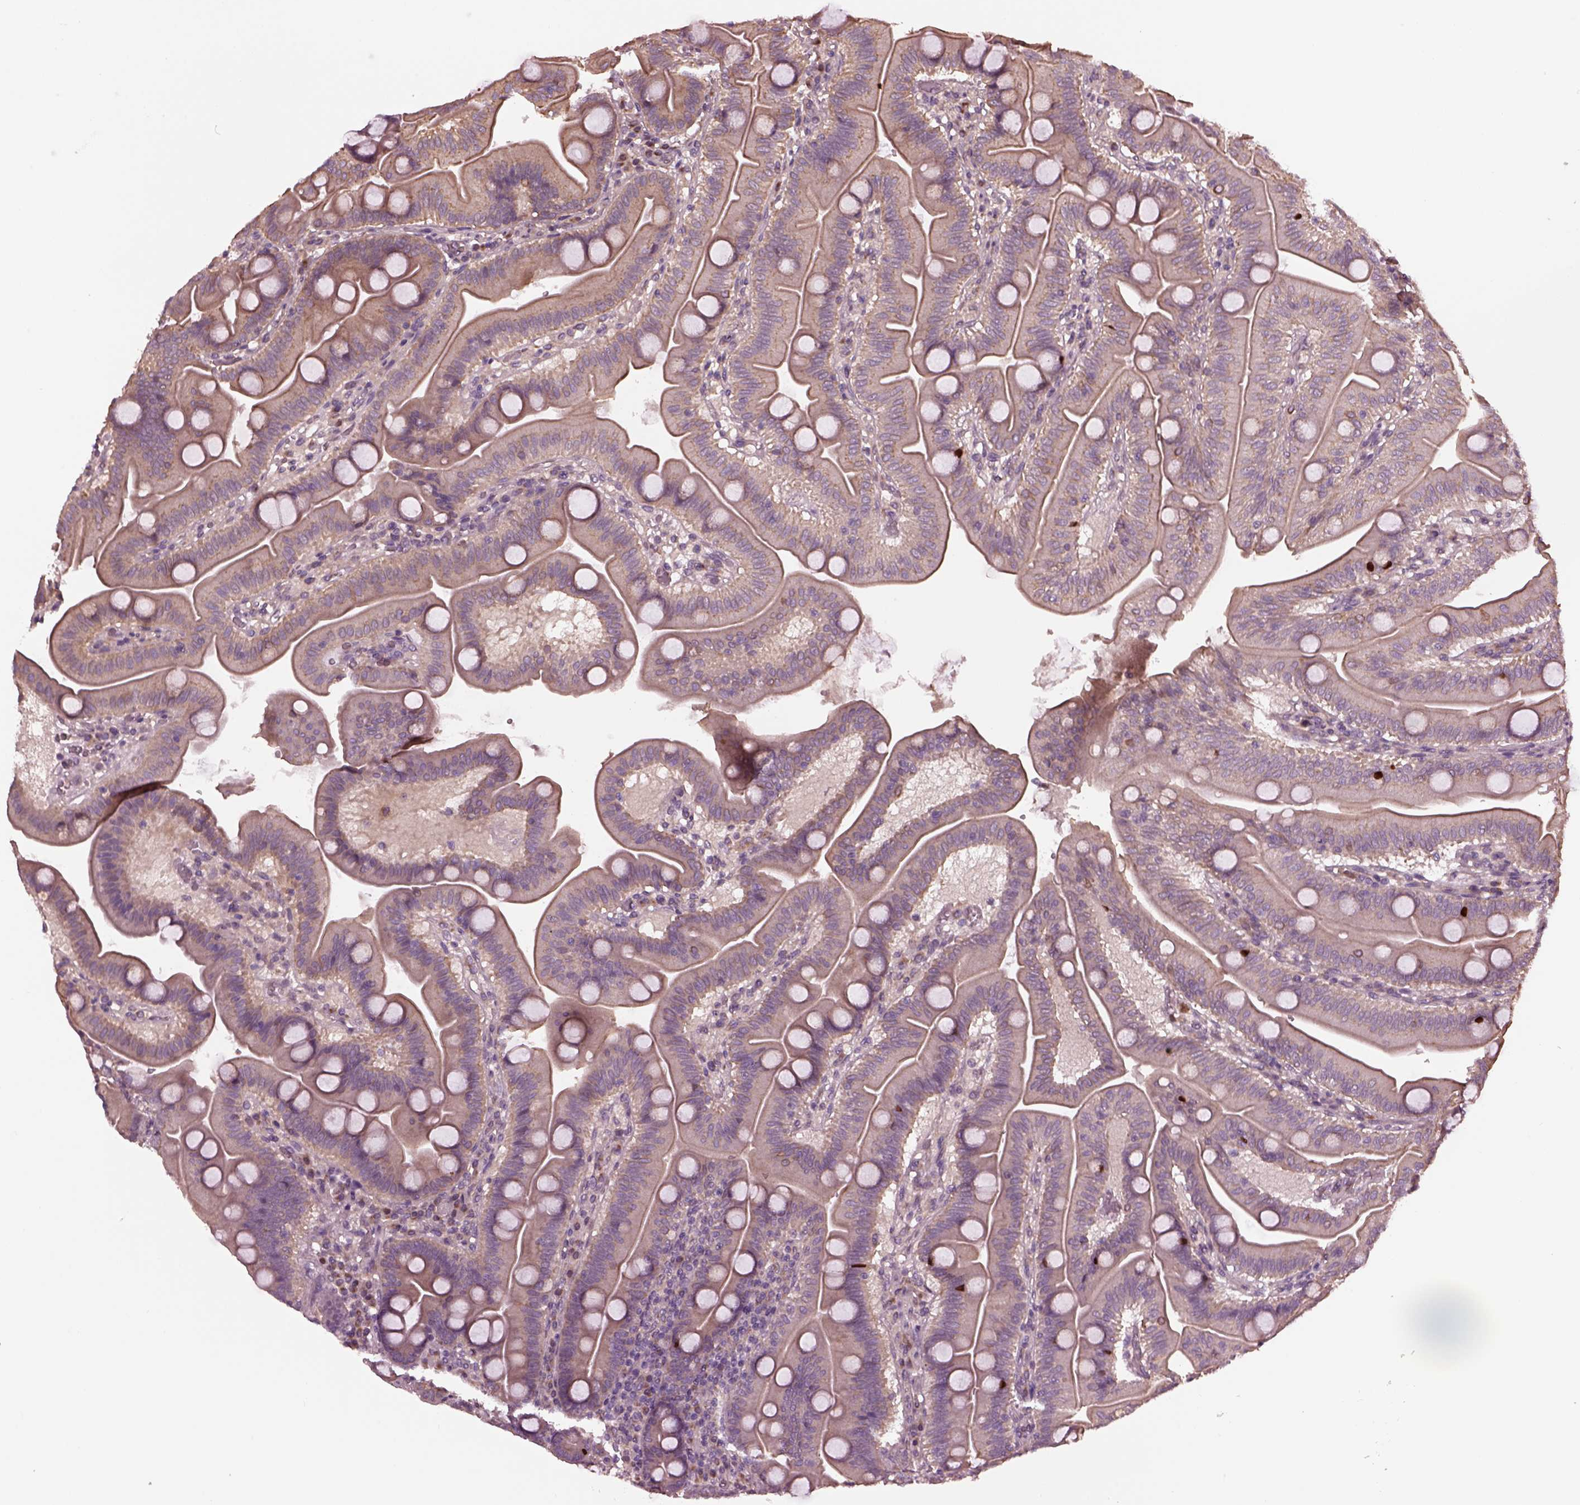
{"staining": {"intensity": "weak", "quantity": "25%-75%", "location": "cytoplasmic/membranous"}, "tissue": "duodenum", "cell_type": "Glandular cells", "image_type": "normal", "snomed": [{"axis": "morphology", "description": "Normal tissue, NOS"}, {"axis": "topography", "description": "Duodenum"}], "caption": "Protein expression analysis of benign human duodenum reveals weak cytoplasmic/membranous staining in about 25%-75% of glandular cells. The staining was performed using DAB (3,3'-diaminobenzidine), with brown indicating positive protein expression. Nuclei are stained blue with hematoxylin.", "gene": "RUFY3", "patient": {"sex": "male", "age": 59}}